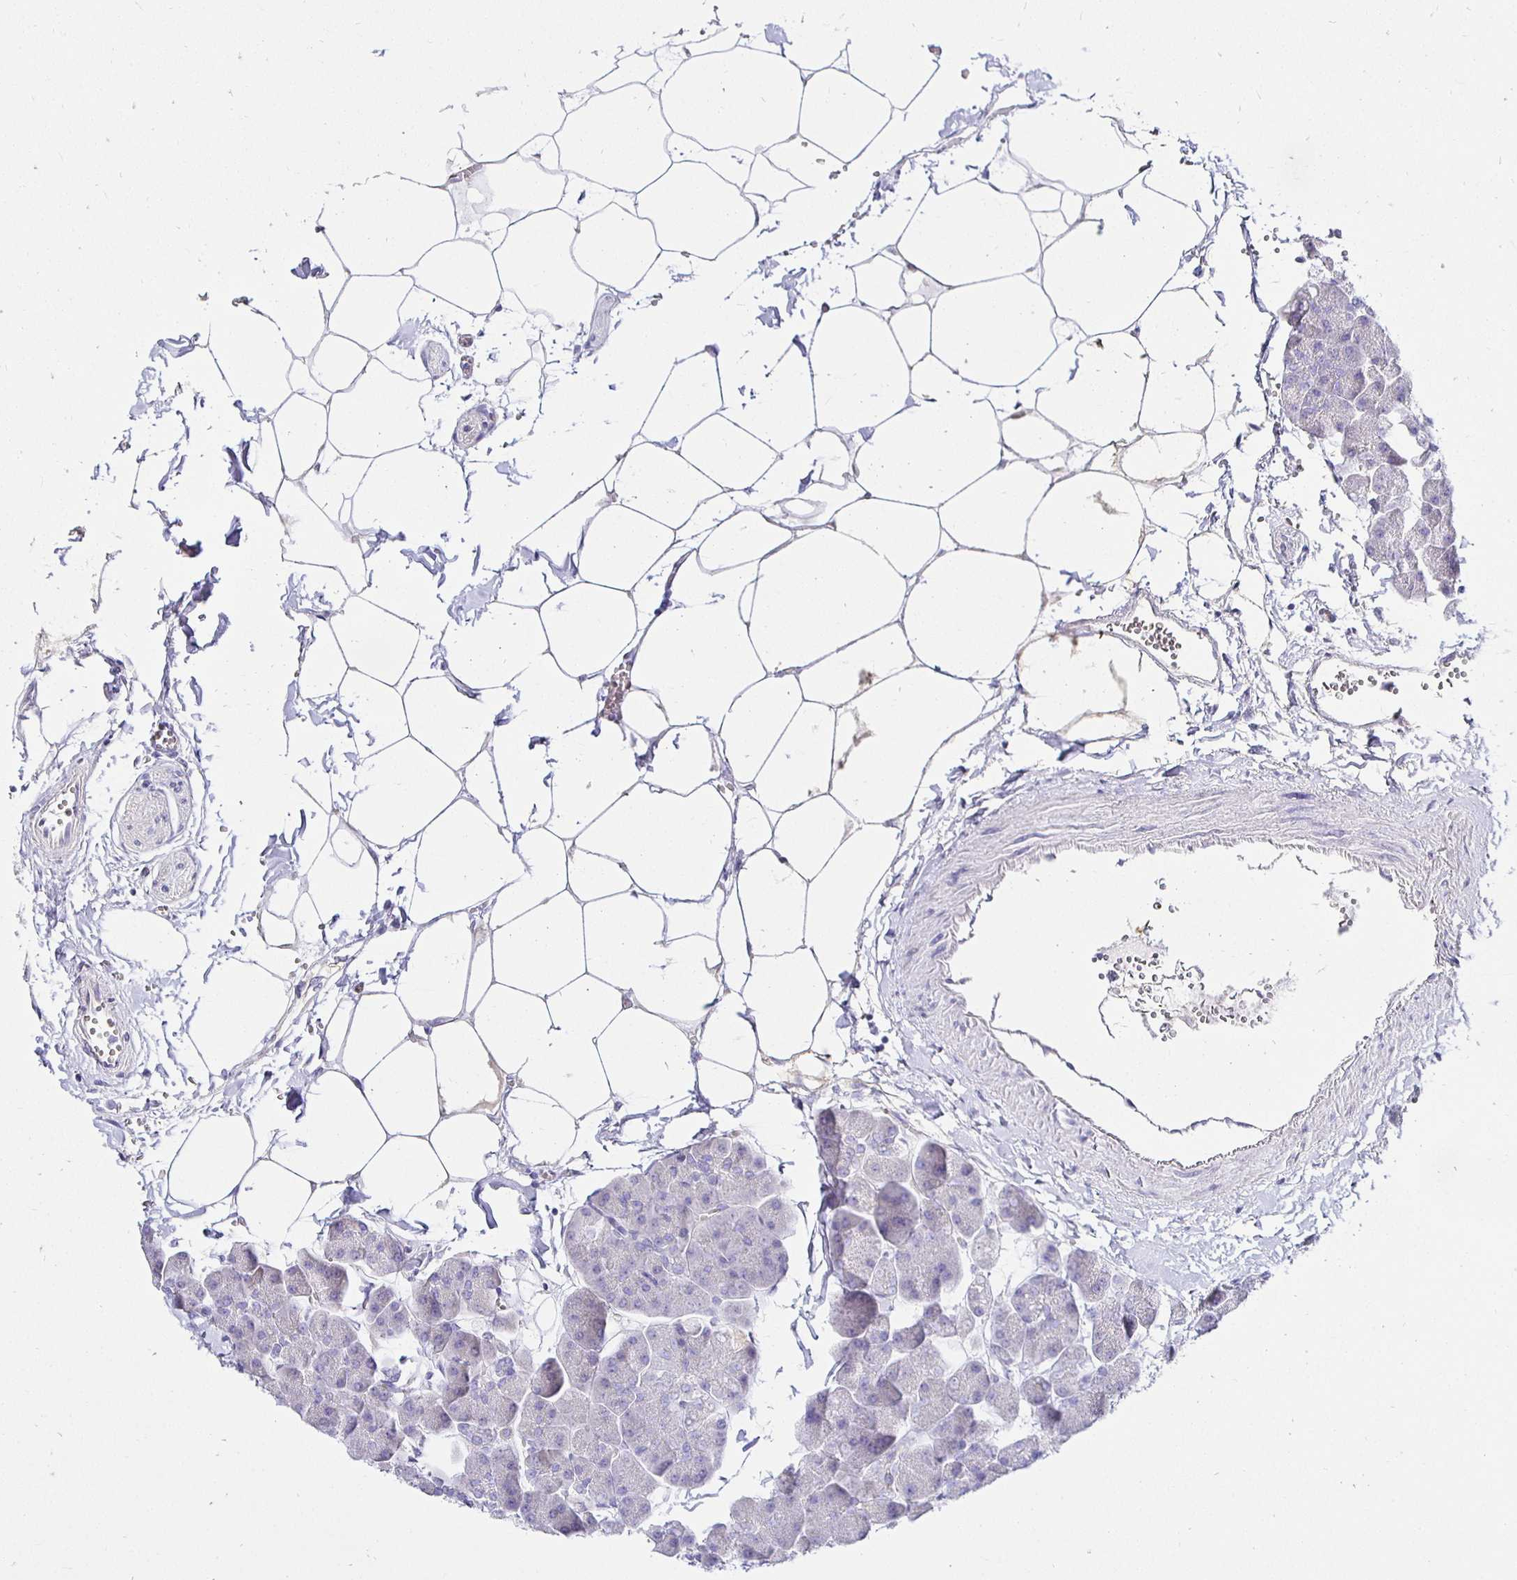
{"staining": {"intensity": "negative", "quantity": "none", "location": "none"}, "tissue": "pancreas", "cell_type": "Exocrine glandular cells", "image_type": "normal", "snomed": [{"axis": "morphology", "description": "Normal tissue, NOS"}, {"axis": "topography", "description": "Pancreas"}], "caption": "DAB immunohistochemical staining of normal human pancreas displays no significant positivity in exocrine glandular cells.", "gene": "UMOD", "patient": {"sex": "male", "age": 35}}